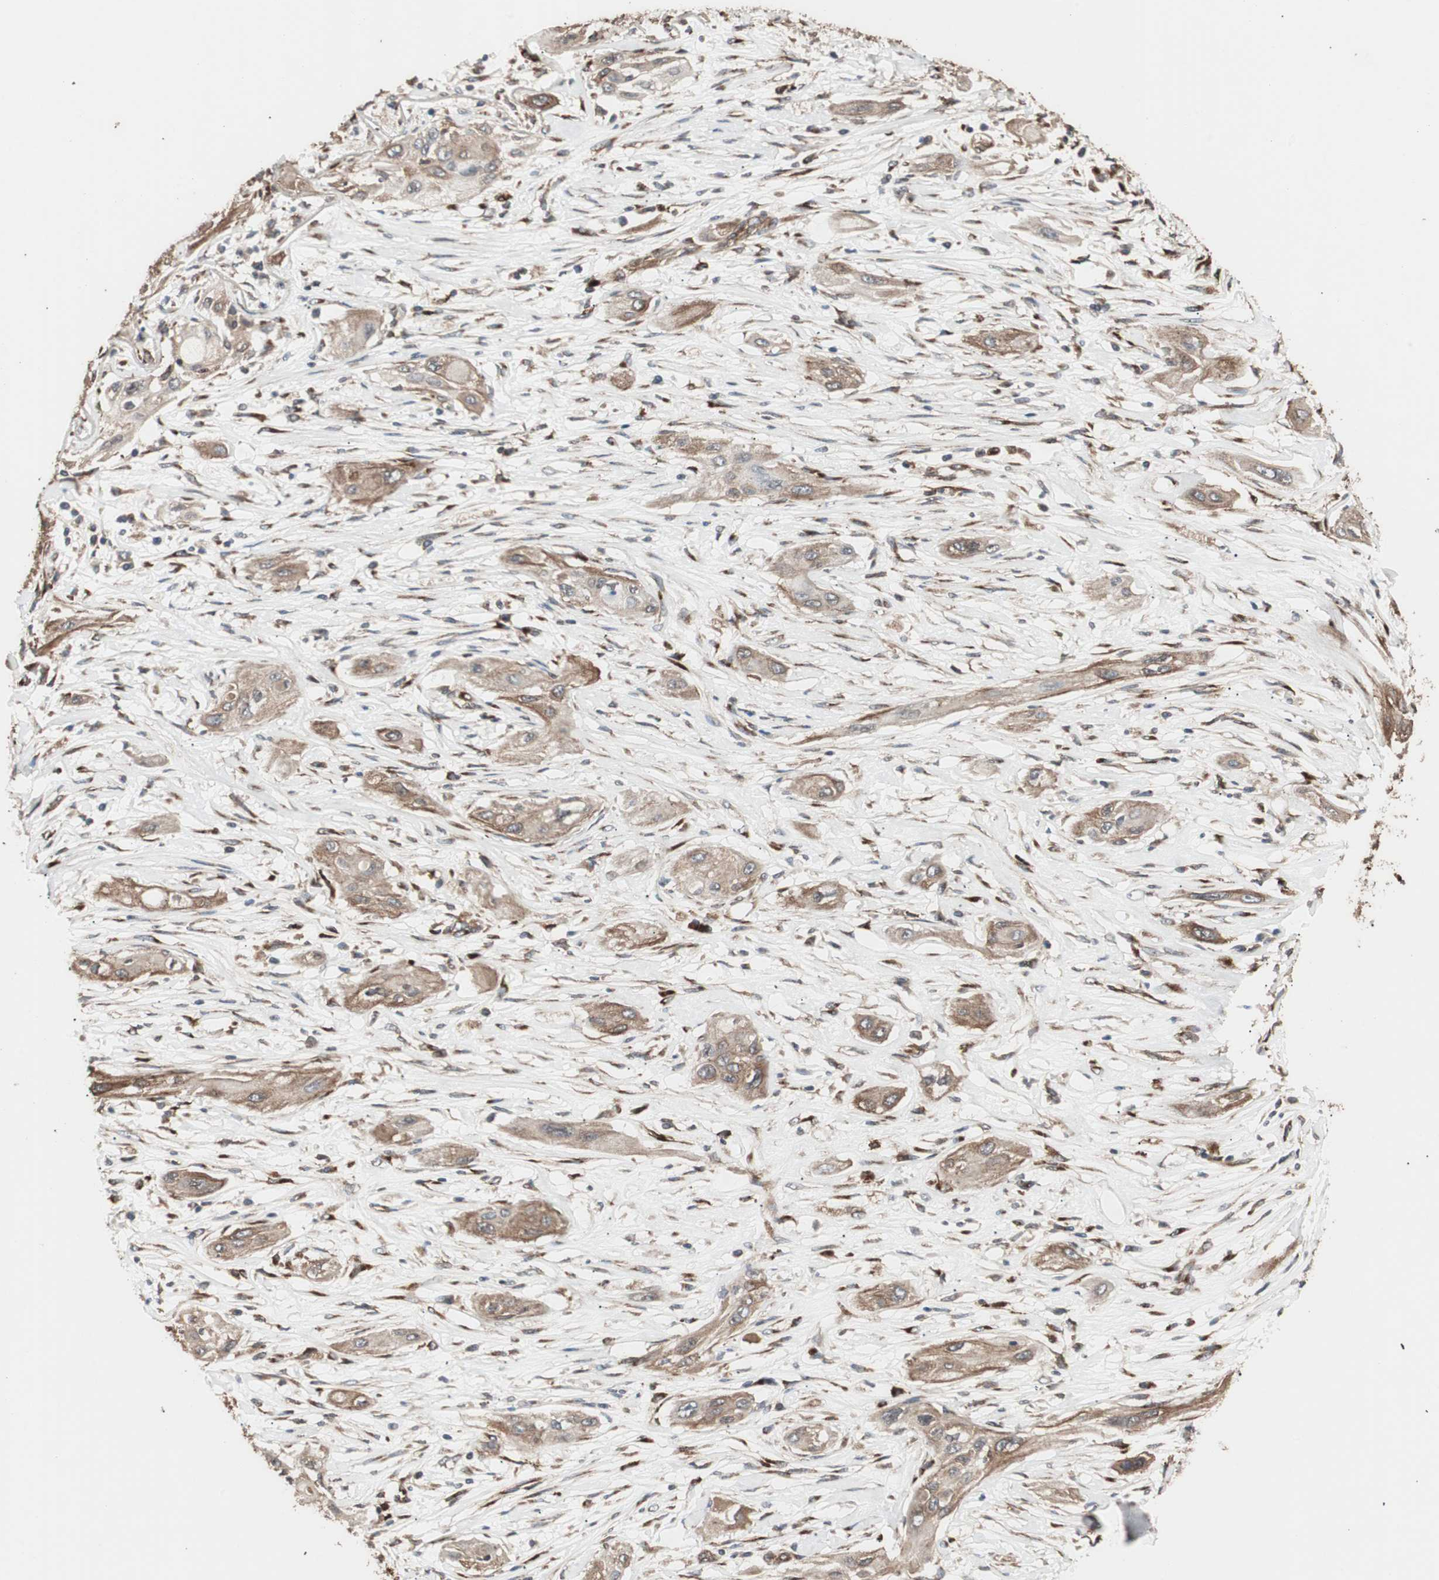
{"staining": {"intensity": "moderate", "quantity": ">75%", "location": "cytoplasmic/membranous"}, "tissue": "lung cancer", "cell_type": "Tumor cells", "image_type": "cancer", "snomed": [{"axis": "morphology", "description": "Squamous cell carcinoma, NOS"}, {"axis": "topography", "description": "Lung"}], "caption": "IHC photomicrograph of lung cancer (squamous cell carcinoma) stained for a protein (brown), which demonstrates medium levels of moderate cytoplasmic/membranous staining in approximately >75% of tumor cells.", "gene": "LZTS1", "patient": {"sex": "female", "age": 47}}